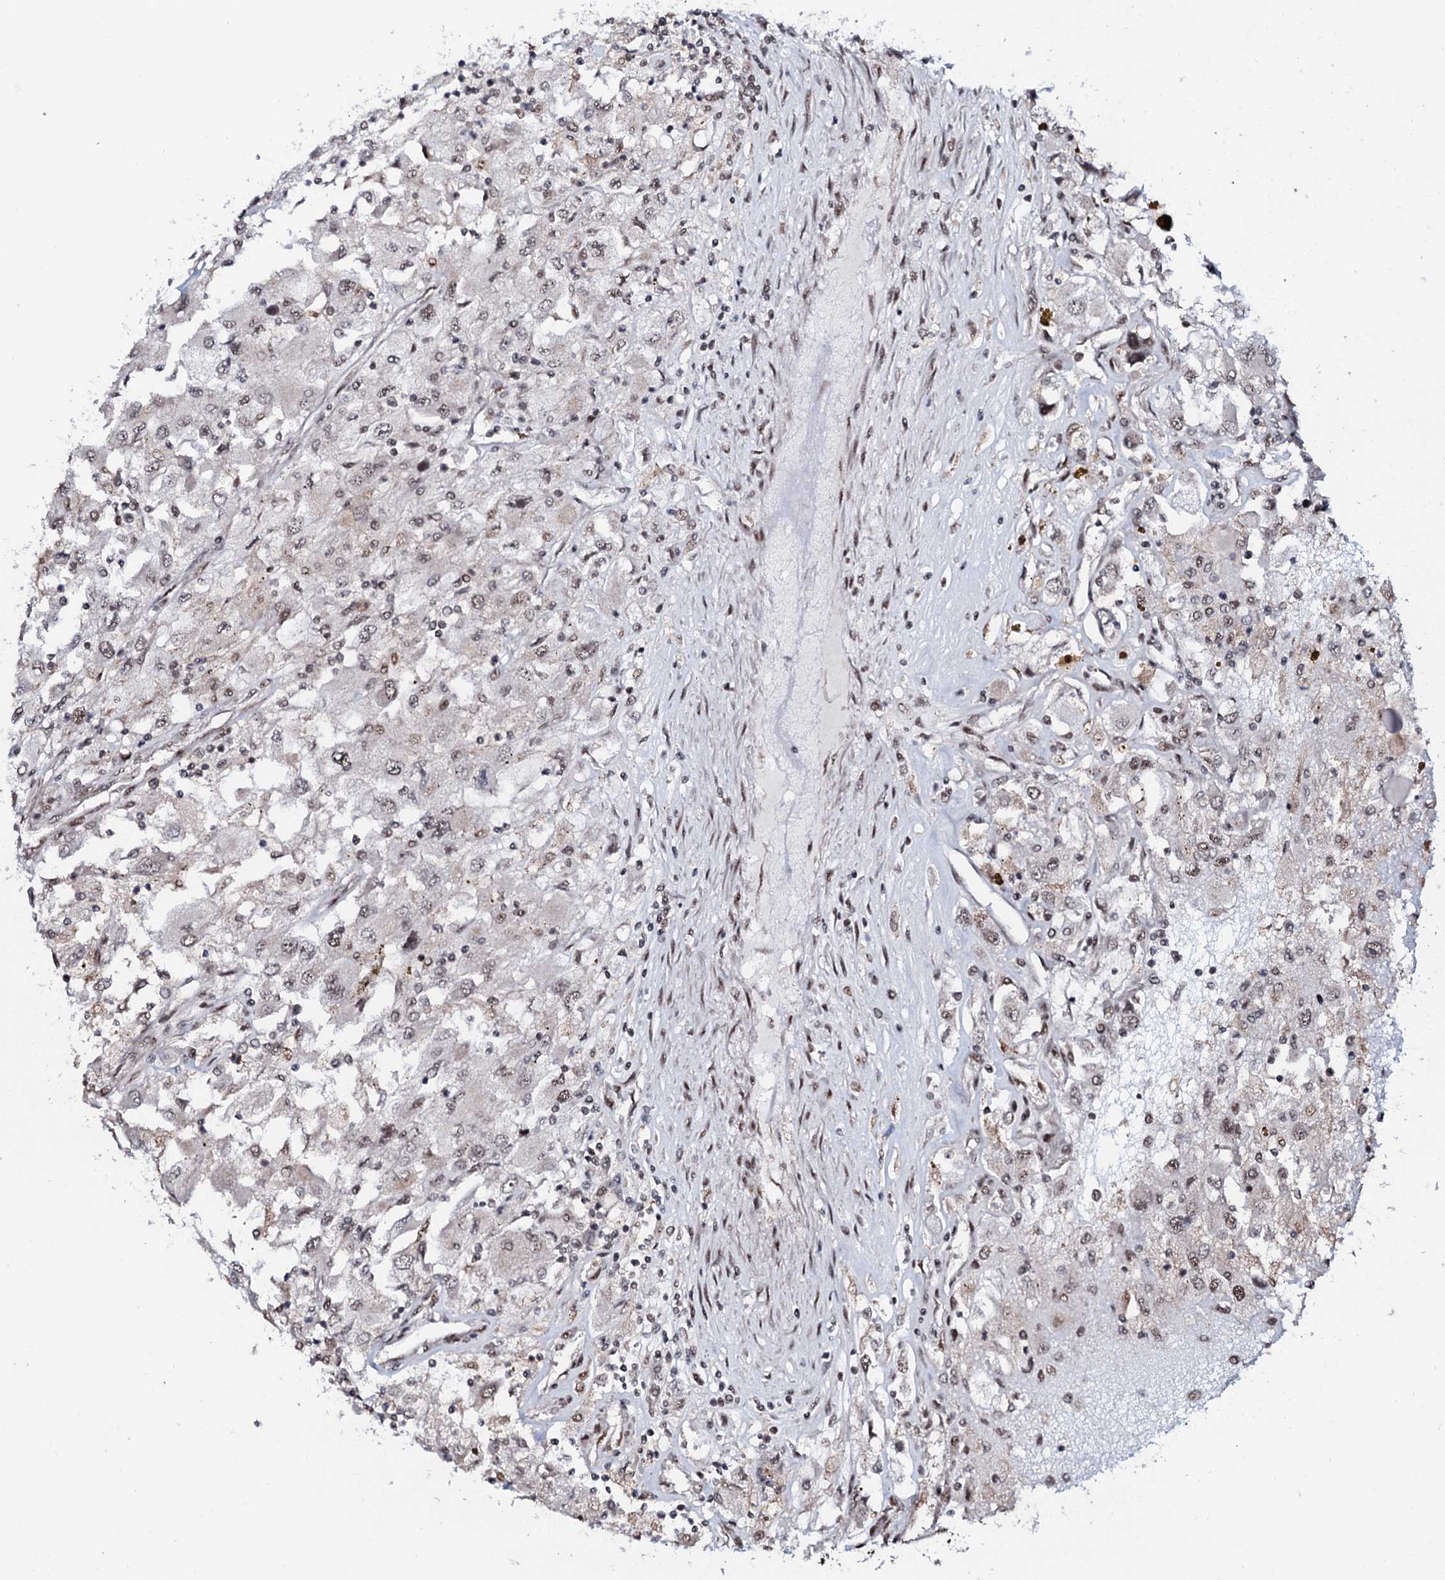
{"staining": {"intensity": "weak", "quantity": "25%-75%", "location": "nuclear"}, "tissue": "renal cancer", "cell_type": "Tumor cells", "image_type": "cancer", "snomed": [{"axis": "morphology", "description": "Adenocarcinoma, NOS"}, {"axis": "topography", "description": "Kidney"}], "caption": "Immunohistochemical staining of adenocarcinoma (renal) shows weak nuclear protein positivity in approximately 25%-75% of tumor cells.", "gene": "PRPF18", "patient": {"sex": "female", "age": 52}}